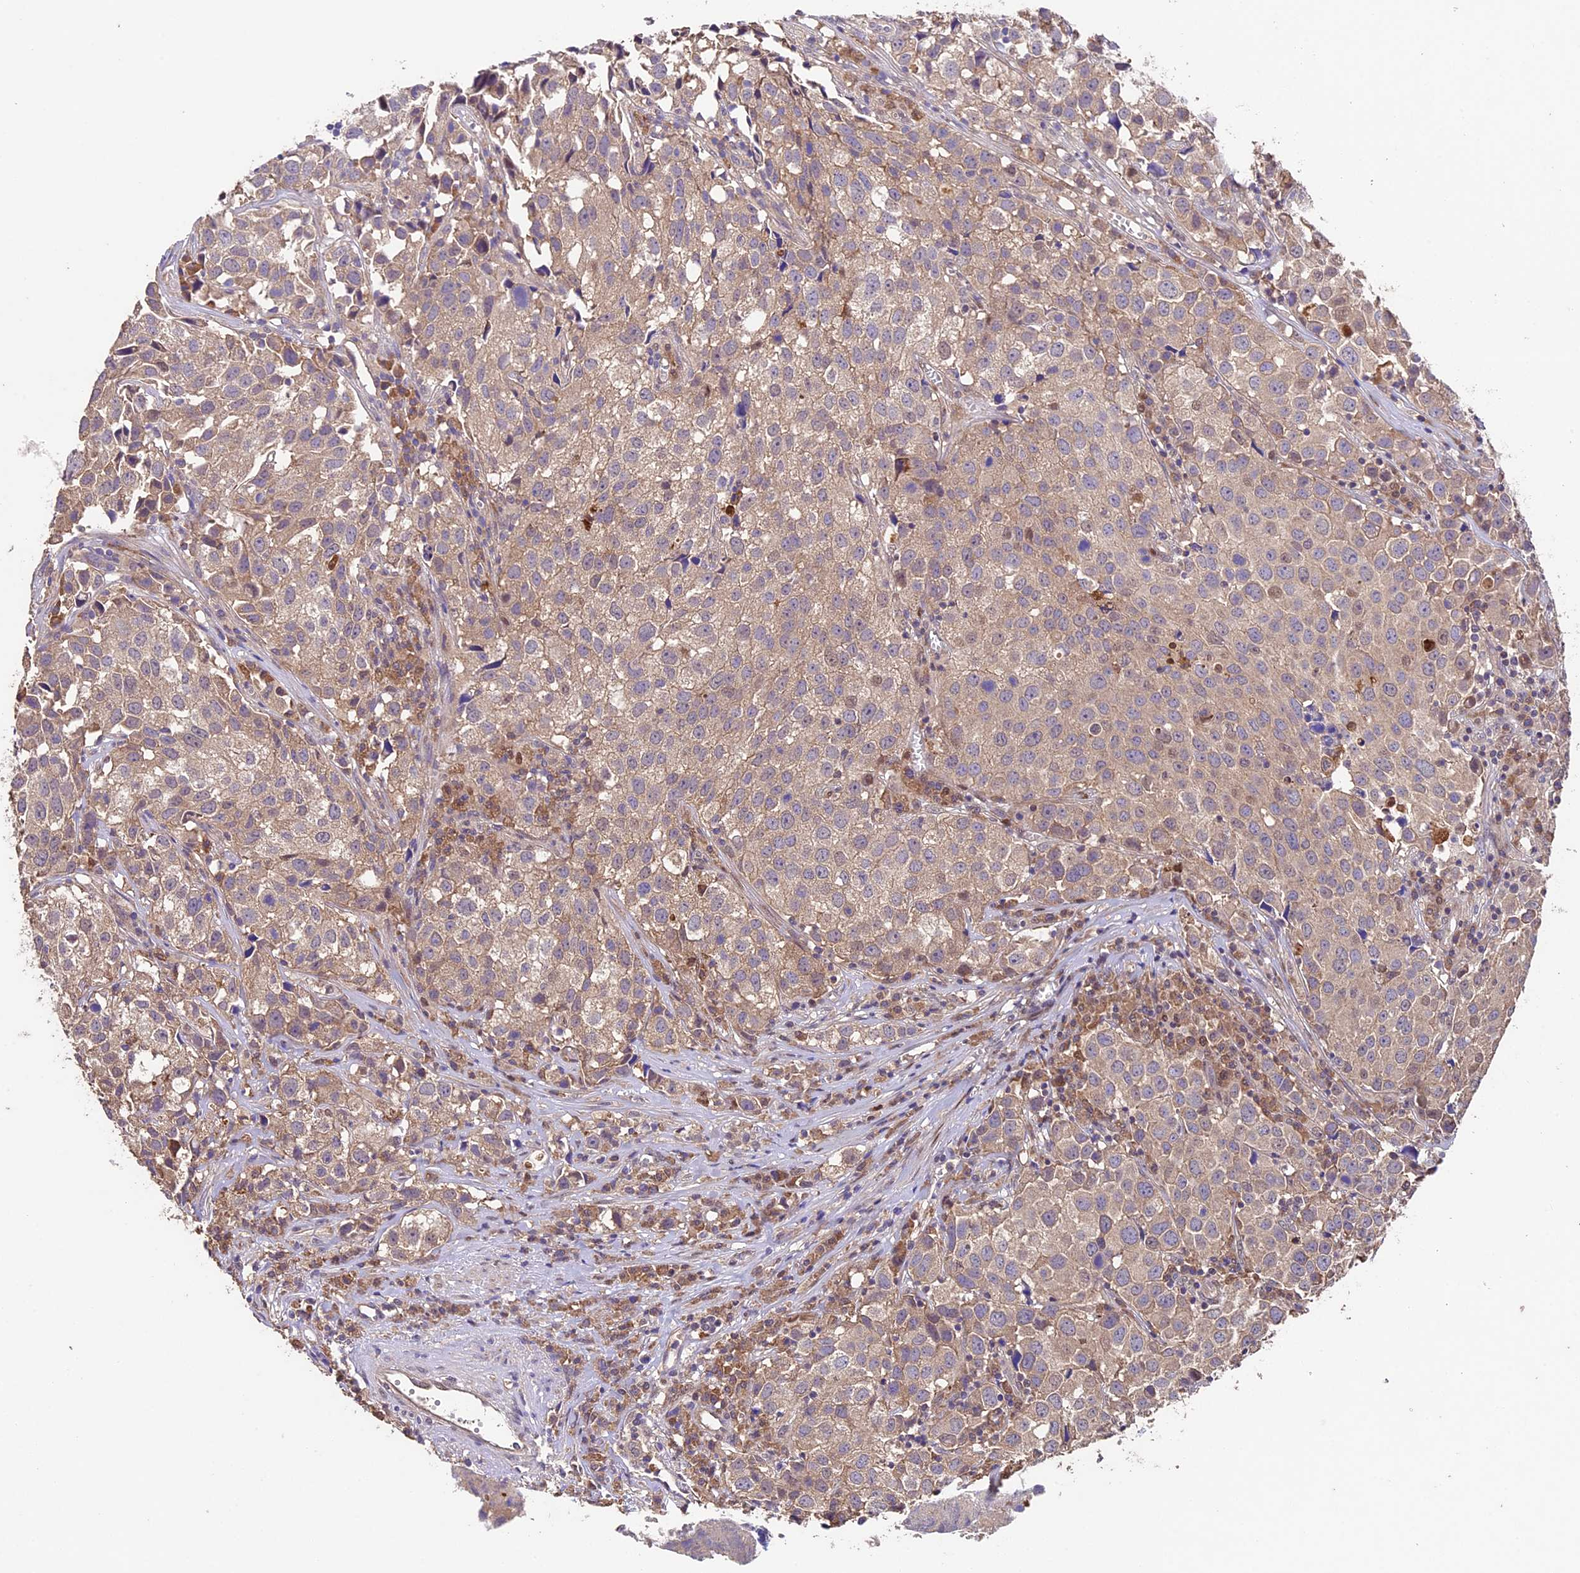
{"staining": {"intensity": "weak", "quantity": "25%-75%", "location": "cytoplasmic/membranous"}, "tissue": "urothelial cancer", "cell_type": "Tumor cells", "image_type": "cancer", "snomed": [{"axis": "morphology", "description": "Urothelial carcinoma, High grade"}, {"axis": "topography", "description": "Urinary bladder"}], "caption": "Weak cytoplasmic/membranous staining for a protein is seen in about 25%-75% of tumor cells of urothelial cancer using immunohistochemistry (IHC).", "gene": "SBNO2", "patient": {"sex": "female", "age": 75}}